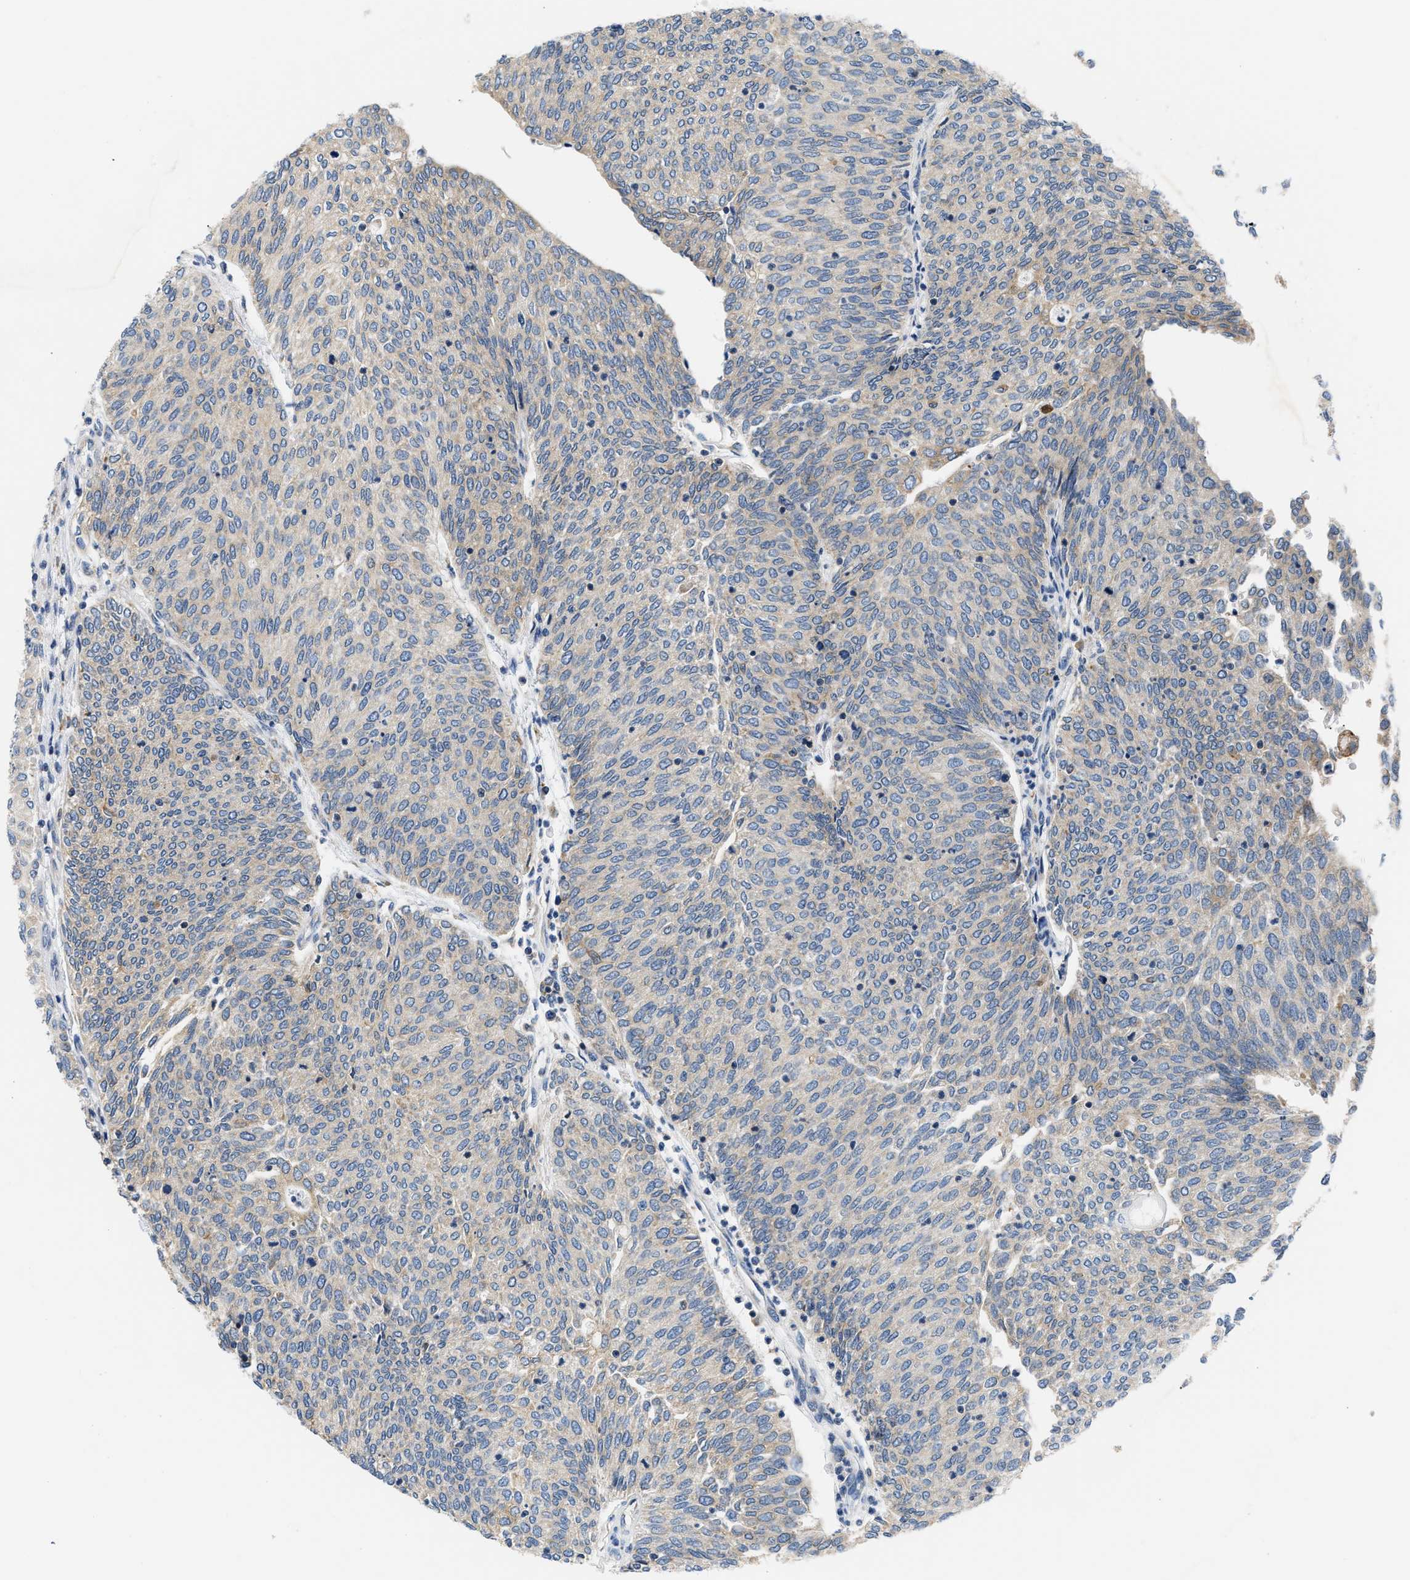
{"staining": {"intensity": "weak", "quantity": "25%-75%", "location": "cytoplasmic/membranous"}, "tissue": "urothelial cancer", "cell_type": "Tumor cells", "image_type": "cancer", "snomed": [{"axis": "morphology", "description": "Urothelial carcinoma, Low grade"}, {"axis": "topography", "description": "Urinary bladder"}], "caption": "A brown stain labels weak cytoplasmic/membranous positivity of a protein in human urothelial cancer tumor cells.", "gene": "HDHD3", "patient": {"sex": "female", "age": 79}}